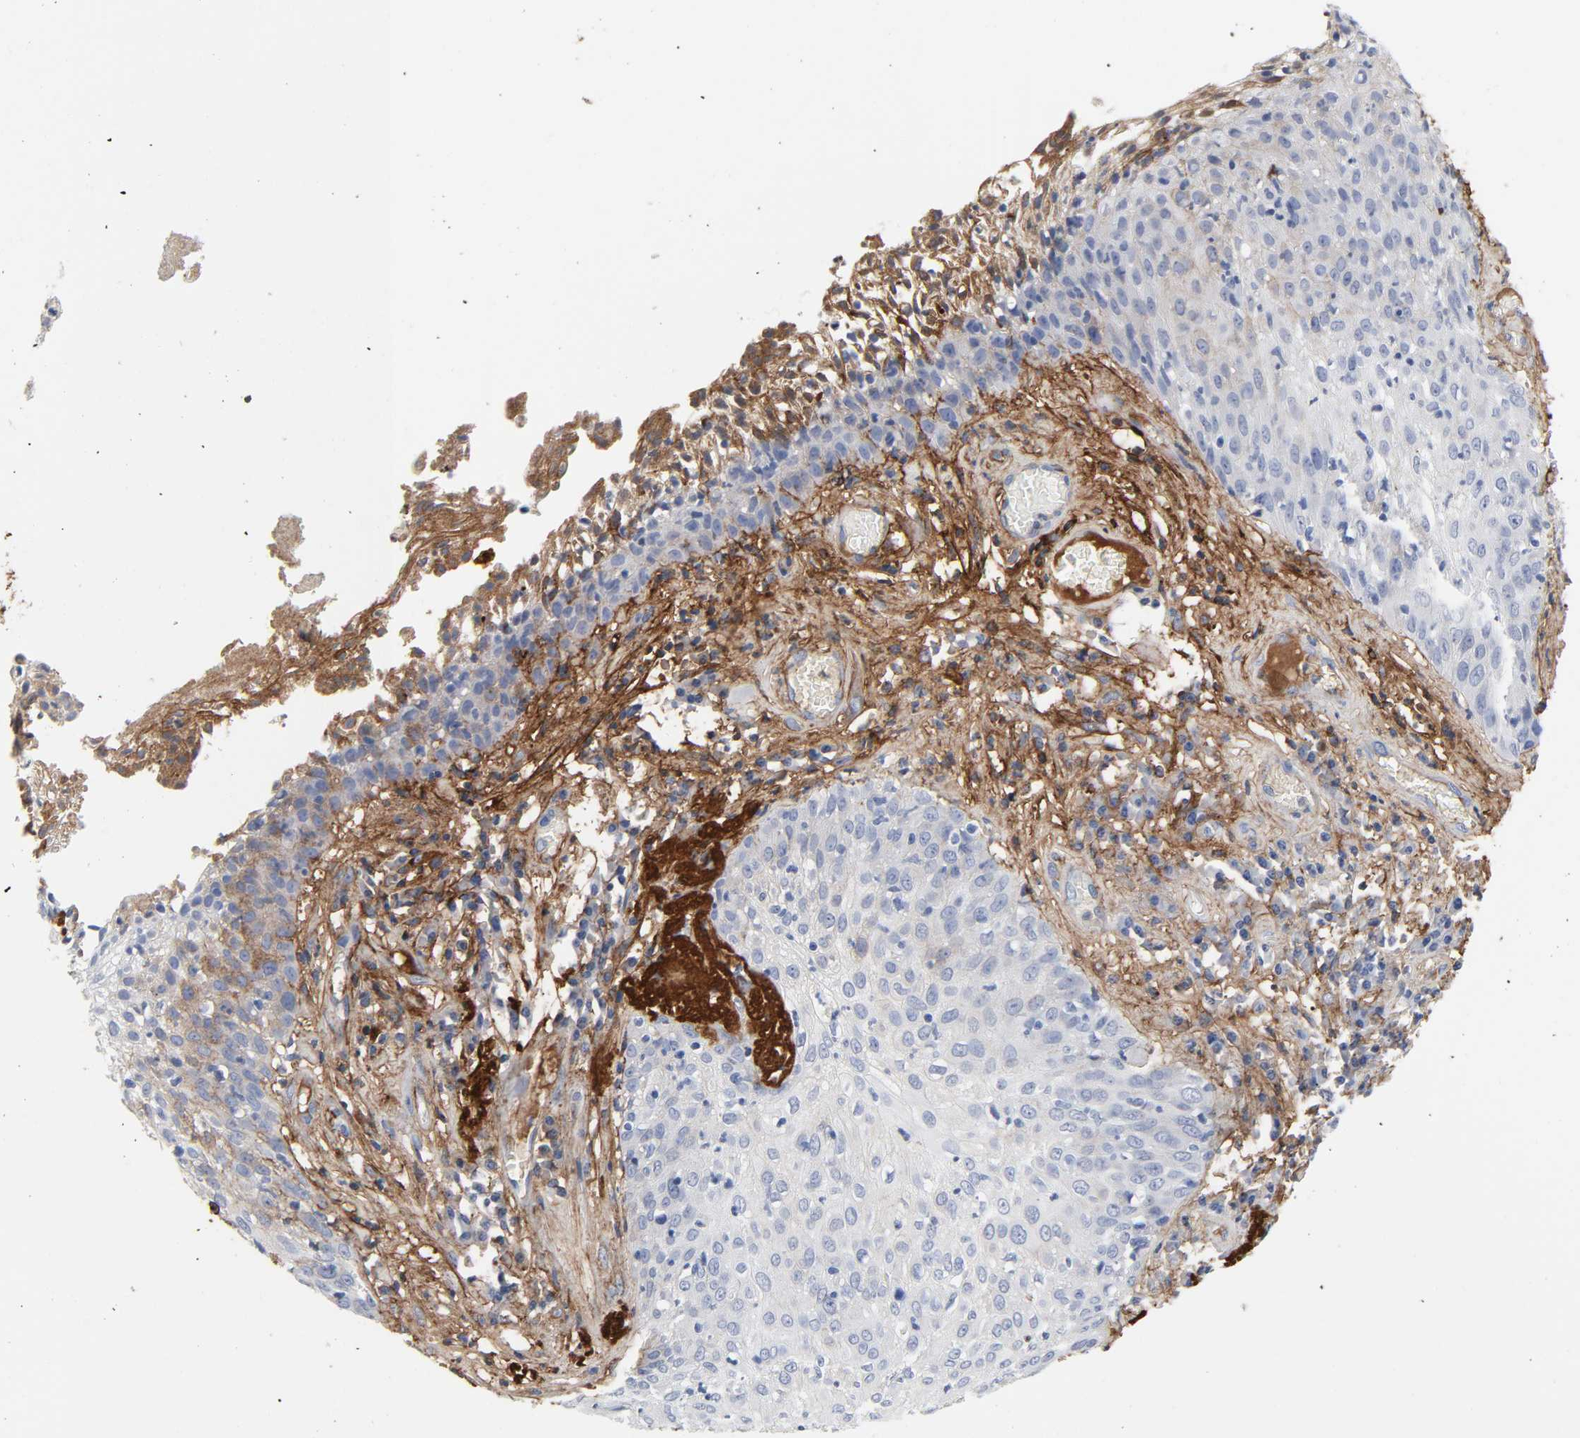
{"staining": {"intensity": "negative", "quantity": "none", "location": "none"}, "tissue": "skin cancer", "cell_type": "Tumor cells", "image_type": "cancer", "snomed": [{"axis": "morphology", "description": "Squamous cell carcinoma, NOS"}, {"axis": "topography", "description": "Skin"}], "caption": "Immunohistochemistry photomicrograph of neoplastic tissue: skin cancer stained with DAB (3,3'-diaminobenzidine) demonstrates no significant protein staining in tumor cells.", "gene": "FBLN1", "patient": {"sex": "male", "age": 65}}